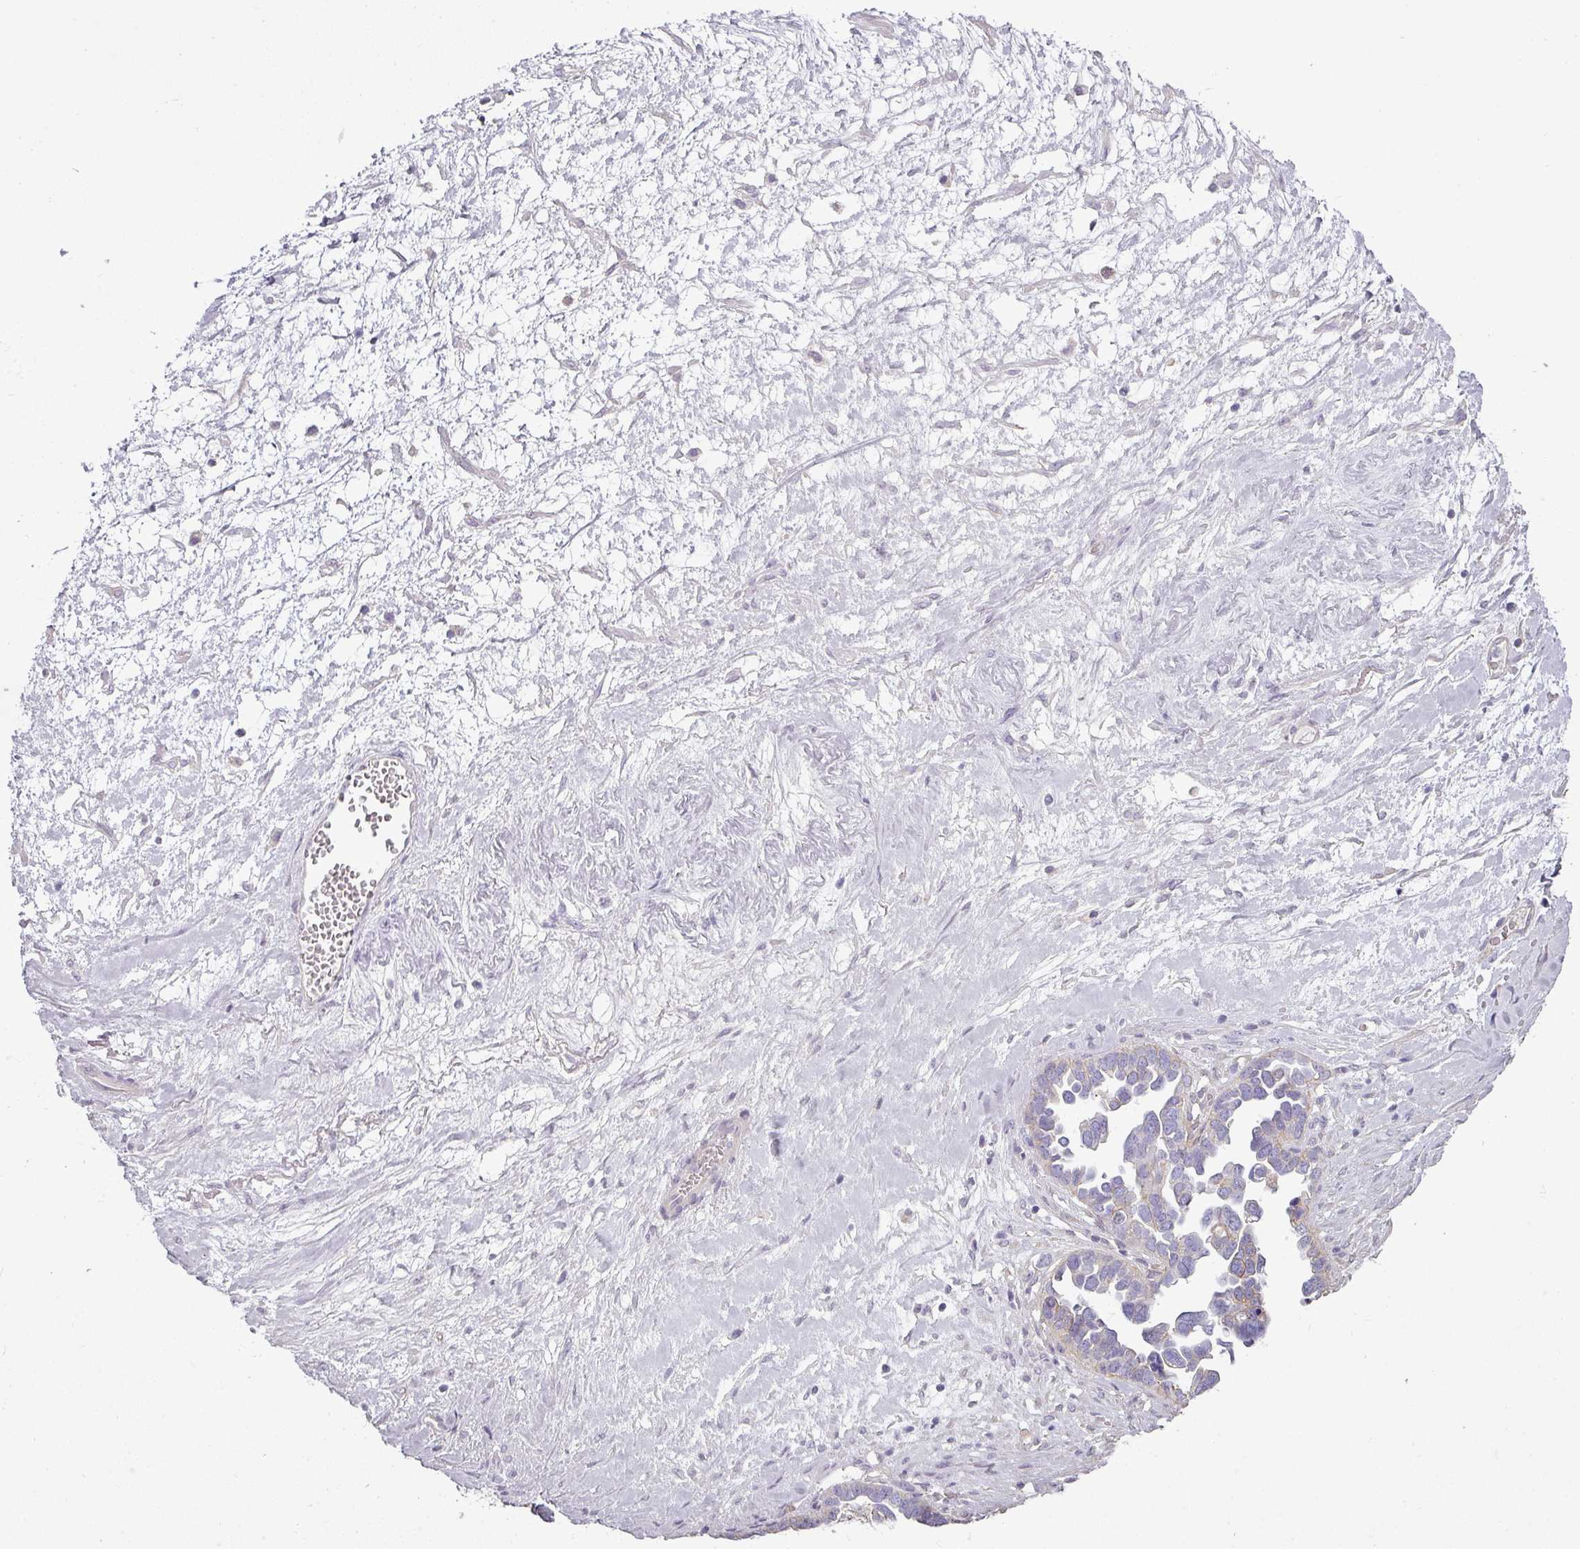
{"staining": {"intensity": "negative", "quantity": "none", "location": "none"}, "tissue": "ovarian cancer", "cell_type": "Tumor cells", "image_type": "cancer", "snomed": [{"axis": "morphology", "description": "Cystadenocarcinoma, serous, NOS"}, {"axis": "topography", "description": "Ovary"}], "caption": "Tumor cells are negative for protein expression in human ovarian cancer.", "gene": "ASB1", "patient": {"sex": "female", "age": 54}}